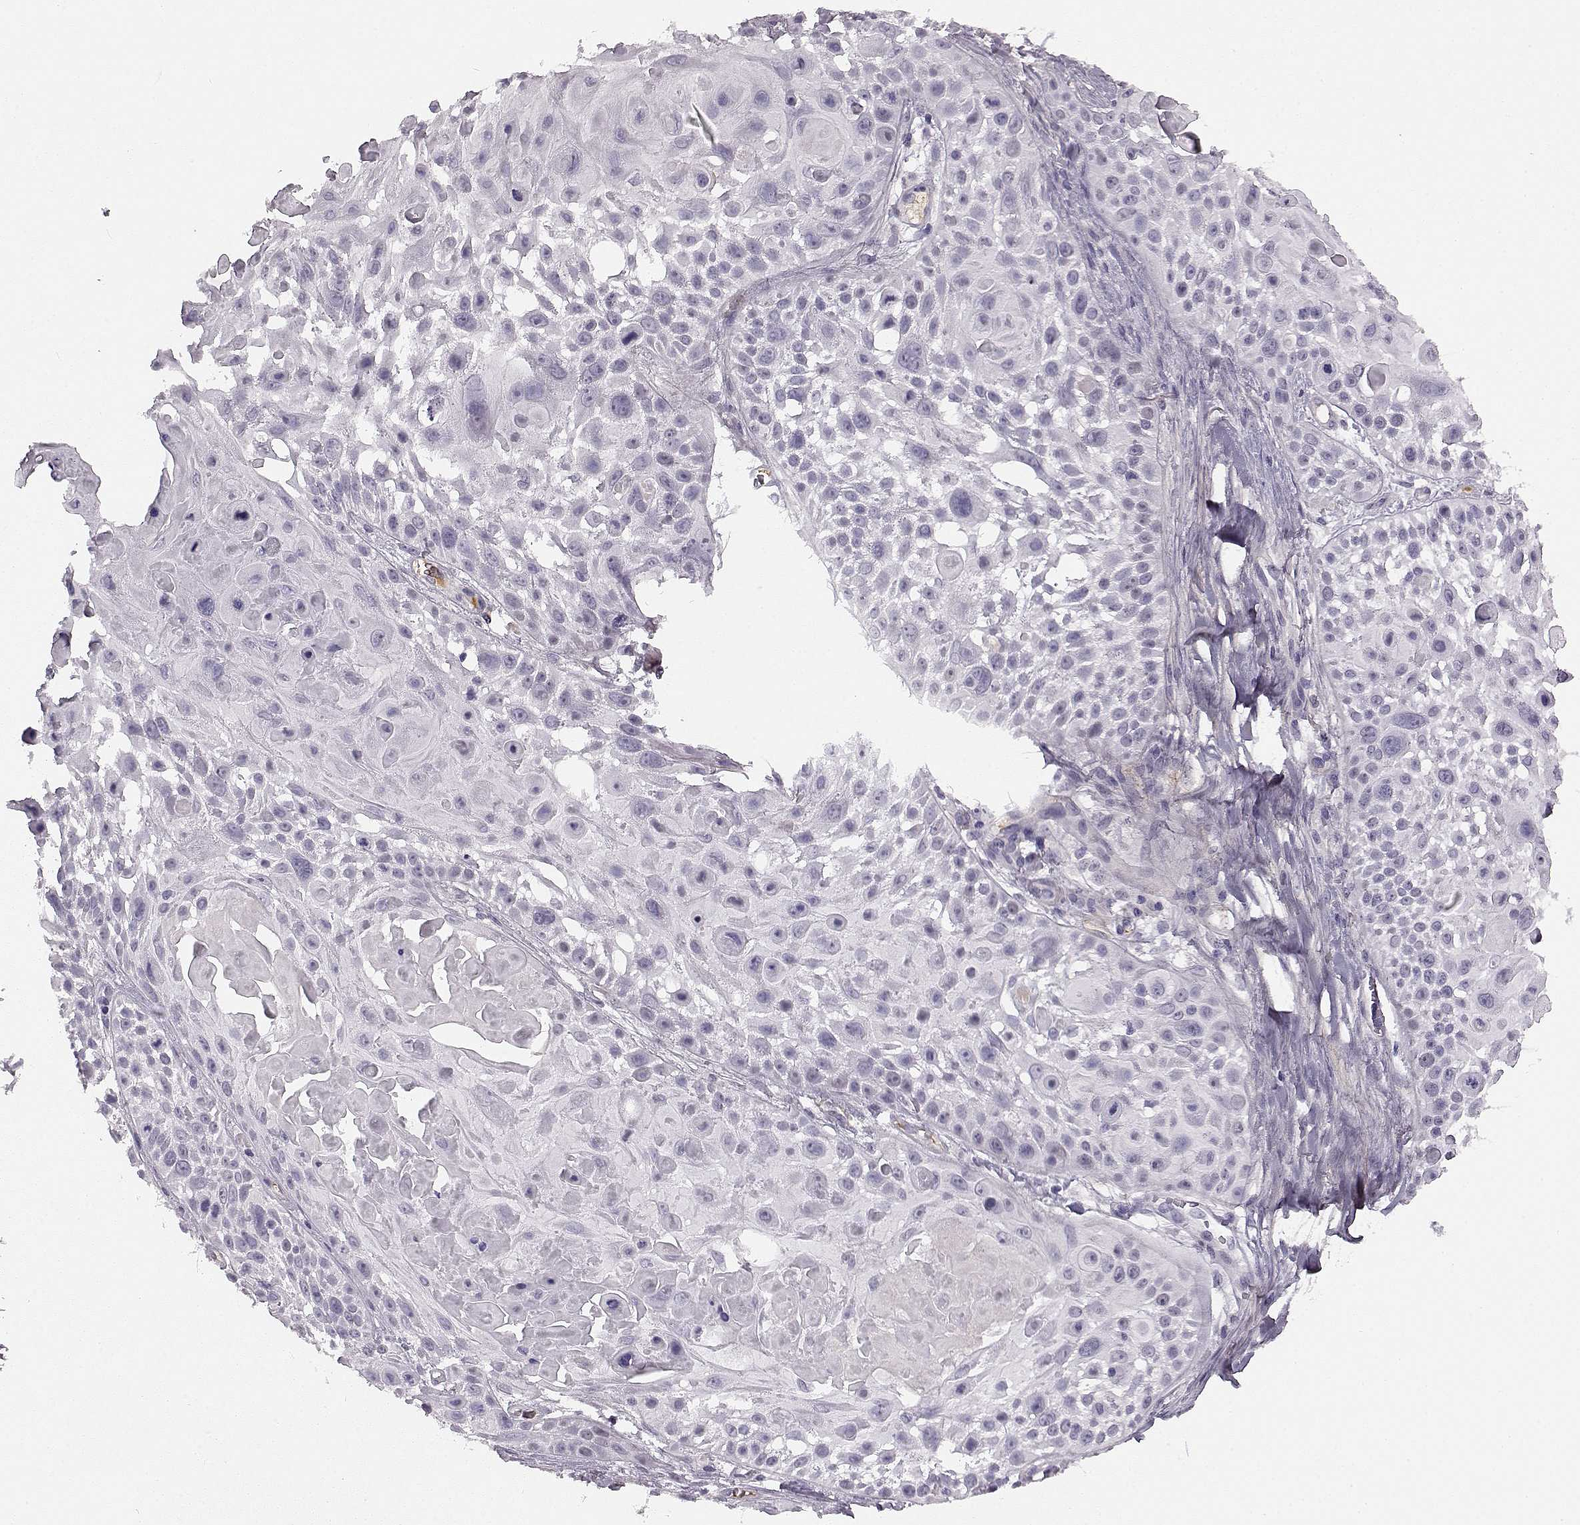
{"staining": {"intensity": "negative", "quantity": "none", "location": "none"}, "tissue": "skin cancer", "cell_type": "Tumor cells", "image_type": "cancer", "snomed": [{"axis": "morphology", "description": "Squamous cell carcinoma, NOS"}, {"axis": "topography", "description": "Skin"}, {"axis": "topography", "description": "Anal"}], "caption": "Skin cancer was stained to show a protein in brown. There is no significant positivity in tumor cells.", "gene": "TRIM69", "patient": {"sex": "female", "age": 75}}